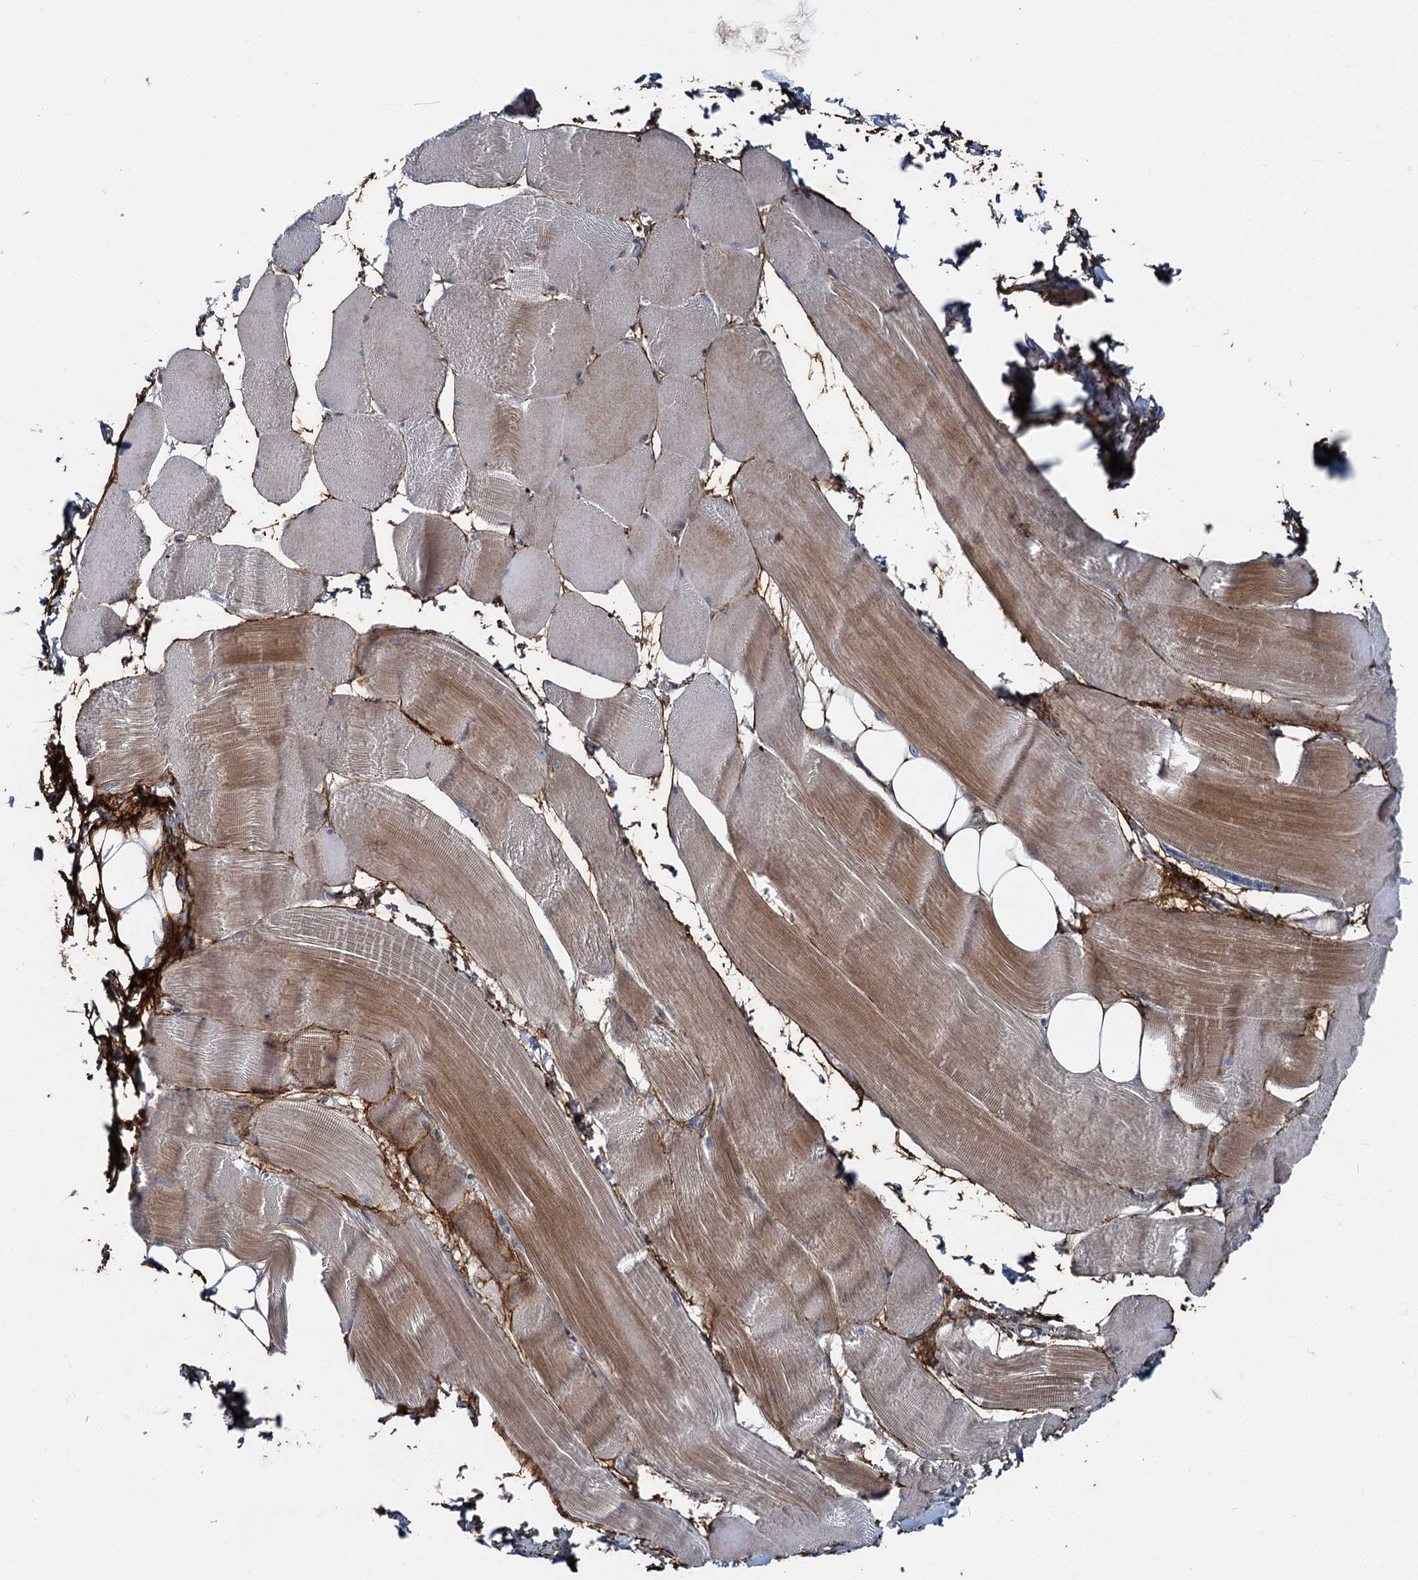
{"staining": {"intensity": "moderate", "quantity": ">75%", "location": "cytoplasmic/membranous"}, "tissue": "skeletal muscle", "cell_type": "Myocytes", "image_type": "normal", "snomed": [{"axis": "morphology", "description": "Normal tissue, NOS"}, {"axis": "morphology", "description": "Basal cell carcinoma"}, {"axis": "topography", "description": "Skeletal muscle"}], "caption": "Moderate cytoplasmic/membranous protein expression is appreciated in about >75% of myocytes in skeletal muscle. (DAB (3,3'-diaminobenzidine) IHC, brown staining for protein, blue staining for nuclei).", "gene": "ADCY2", "patient": {"sex": "female", "age": 64}}